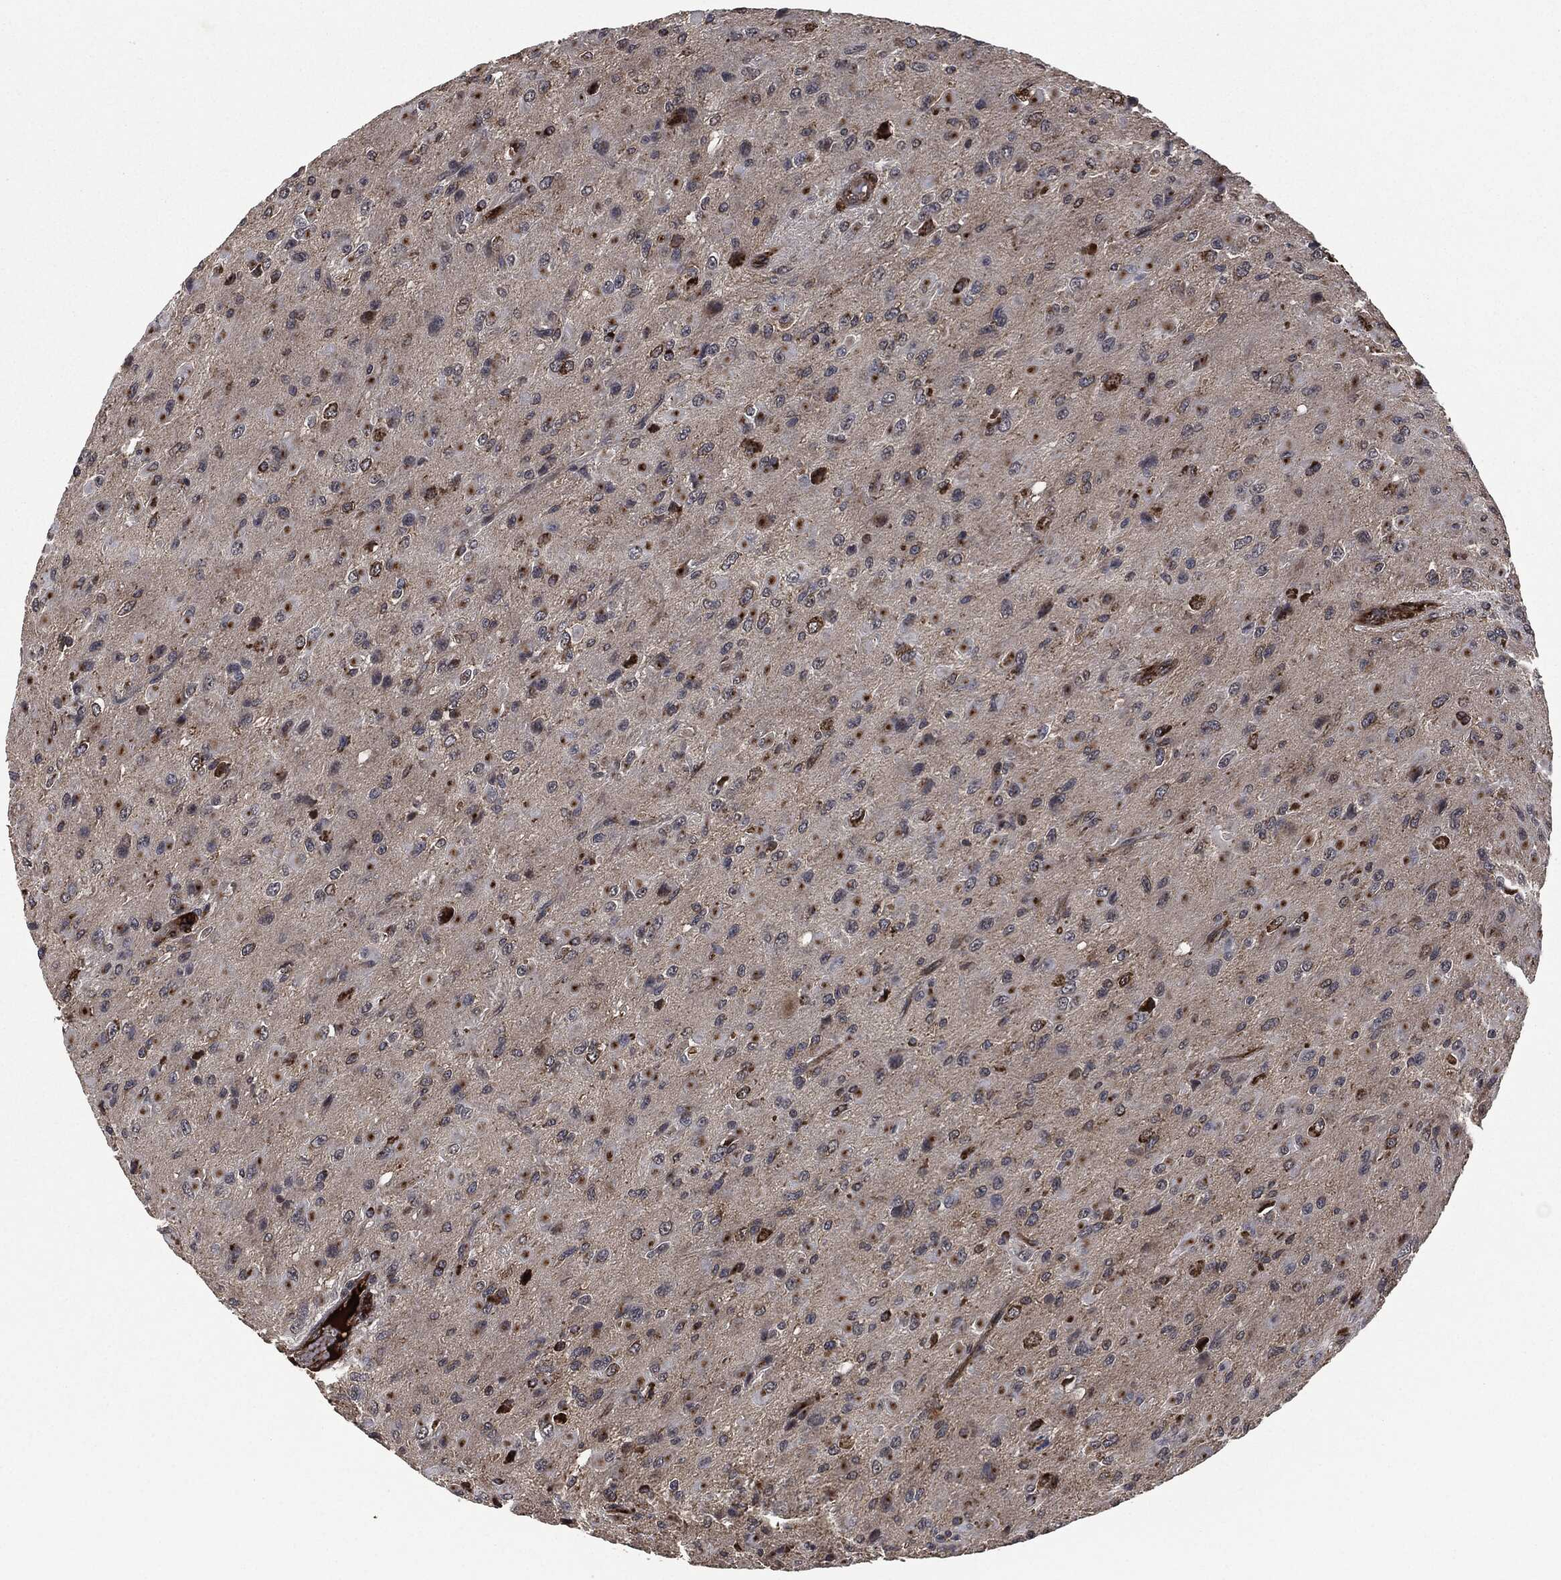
{"staining": {"intensity": "moderate", "quantity": "<25%", "location": "cytoplasmic/membranous"}, "tissue": "glioma", "cell_type": "Tumor cells", "image_type": "cancer", "snomed": [{"axis": "morphology", "description": "Glioma, malignant, High grade"}, {"axis": "topography", "description": "Cerebral cortex"}], "caption": "Immunohistochemistry (IHC) (DAB) staining of malignant glioma (high-grade) exhibits moderate cytoplasmic/membranous protein expression in approximately <25% of tumor cells.", "gene": "CRABP2", "patient": {"sex": "male", "age": 35}}